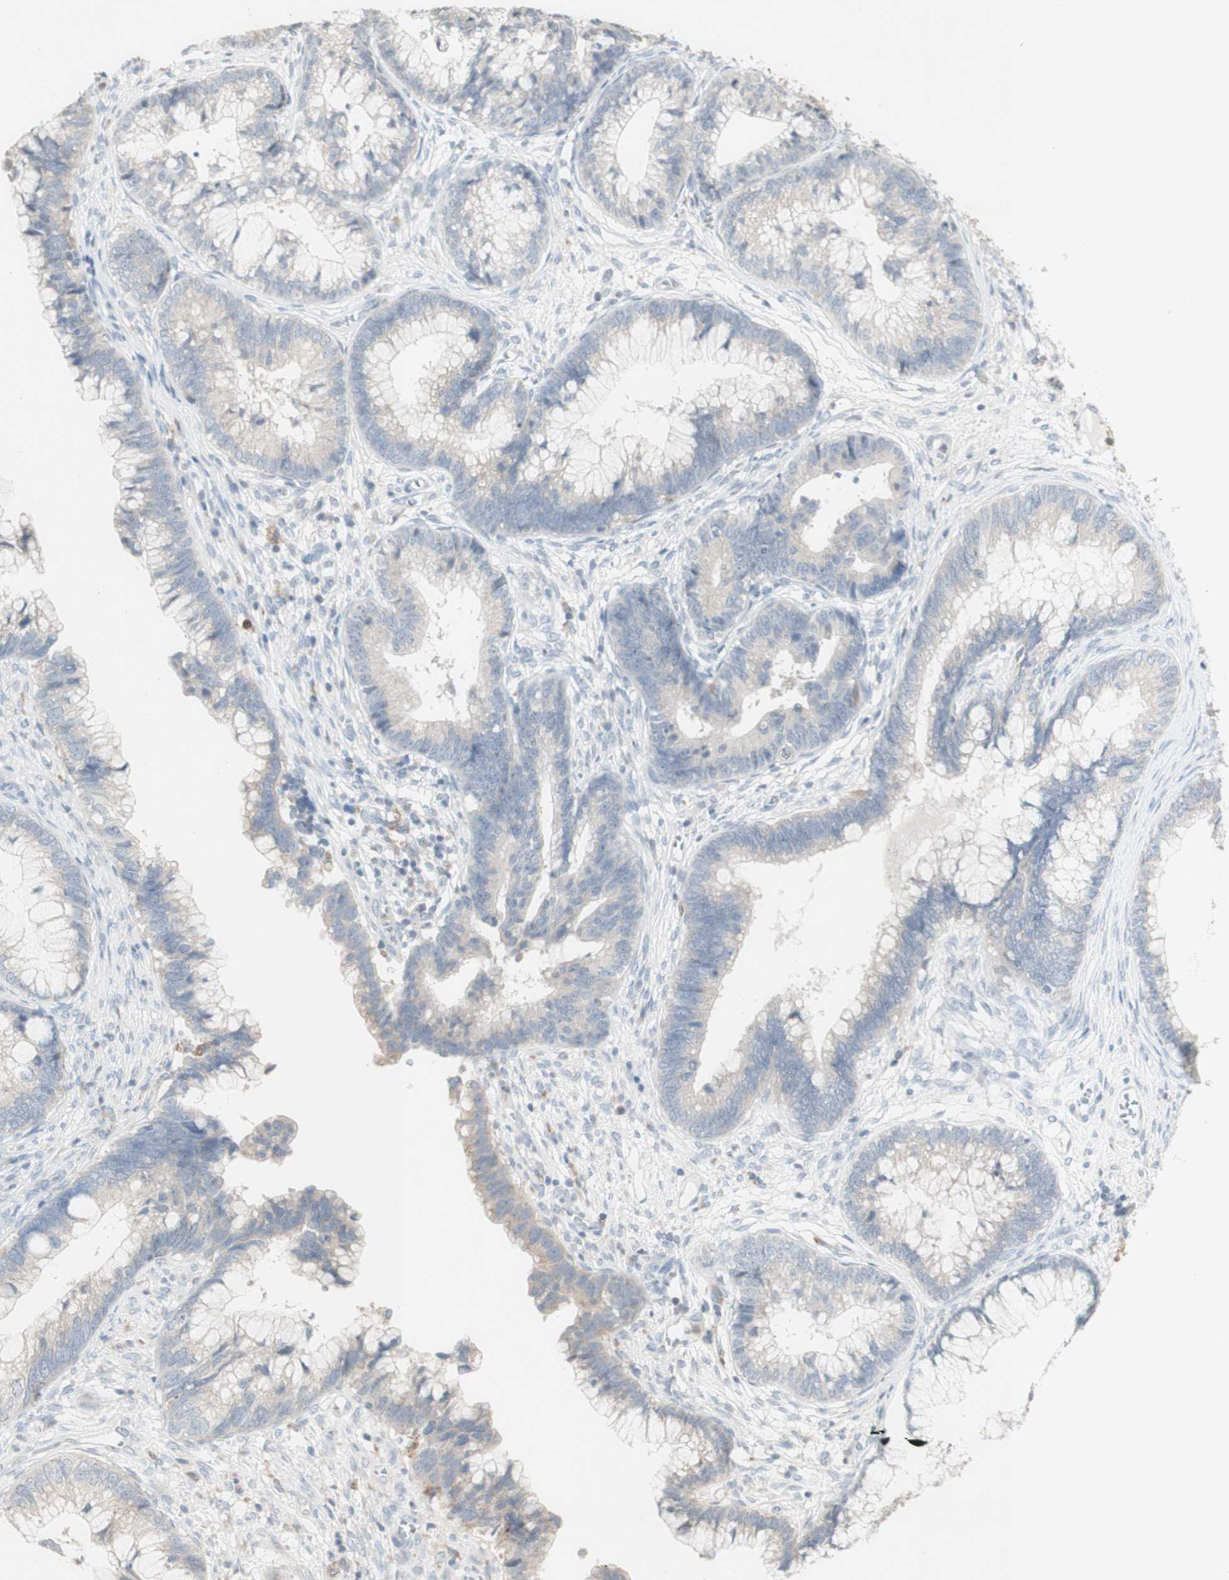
{"staining": {"intensity": "weak", "quantity": "<25%", "location": "cytoplasmic/membranous"}, "tissue": "cervical cancer", "cell_type": "Tumor cells", "image_type": "cancer", "snomed": [{"axis": "morphology", "description": "Adenocarcinoma, NOS"}, {"axis": "topography", "description": "Cervix"}], "caption": "Image shows no protein expression in tumor cells of adenocarcinoma (cervical) tissue.", "gene": "ATP6V1B1", "patient": {"sex": "female", "age": 44}}